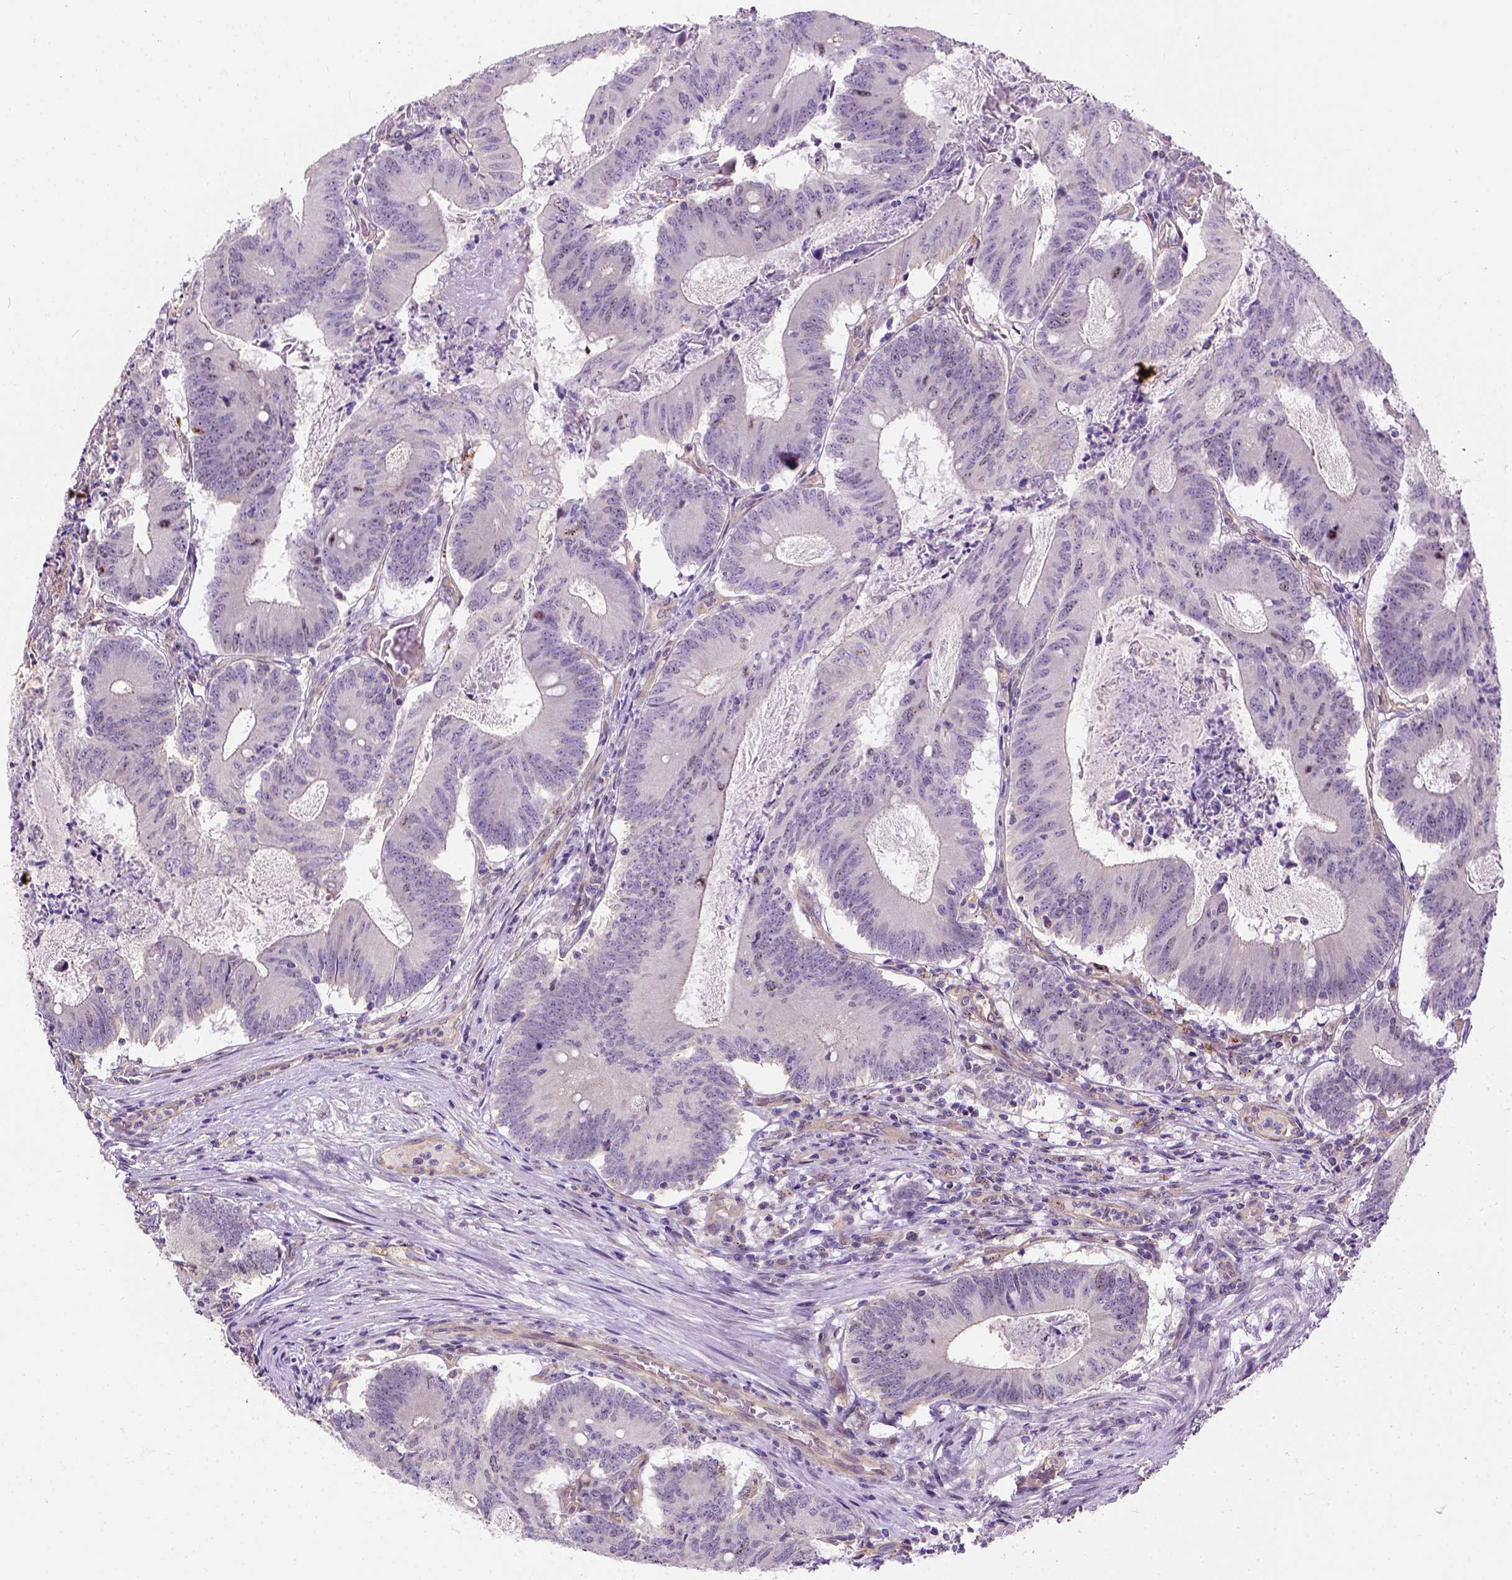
{"staining": {"intensity": "negative", "quantity": "none", "location": "none"}, "tissue": "colorectal cancer", "cell_type": "Tumor cells", "image_type": "cancer", "snomed": [{"axis": "morphology", "description": "Adenocarcinoma, NOS"}, {"axis": "topography", "description": "Colon"}], "caption": "A high-resolution photomicrograph shows IHC staining of colorectal cancer, which shows no significant staining in tumor cells.", "gene": "KAZN", "patient": {"sex": "female", "age": 70}}